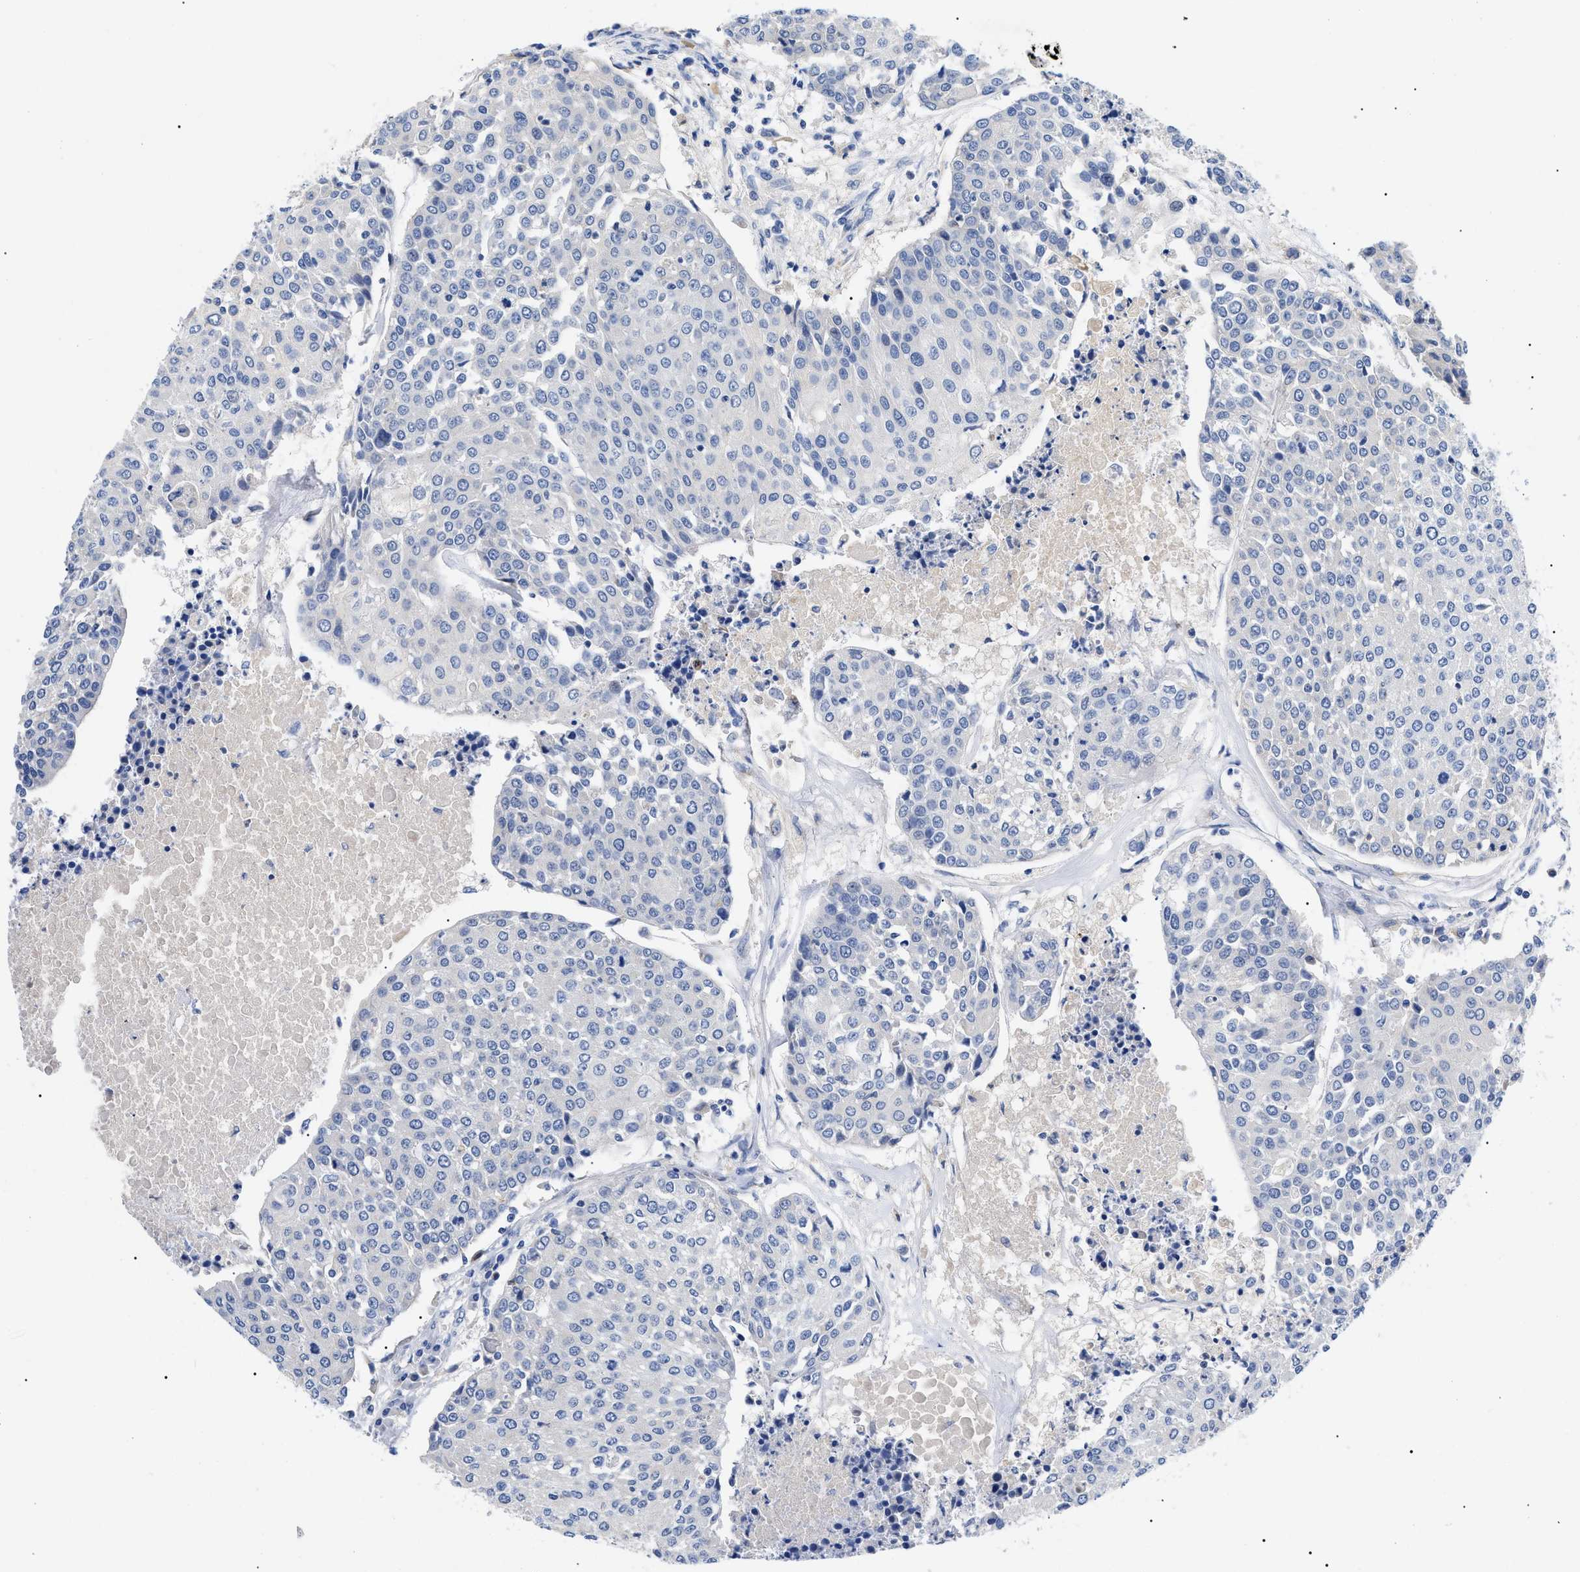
{"staining": {"intensity": "negative", "quantity": "none", "location": "none"}, "tissue": "urothelial cancer", "cell_type": "Tumor cells", "image_type": "cancer", "snomed": [{"axis": "morphology", "description": "Urothelial carcinoma, High grade"}, {"axis": "topography", "description": "Urinary bladder"}], "caption": "Immunohistochemistry (IHC) of high-grade urothelial carcinoma demonstrates no expression in tumor cells. (Immunohistochemistry, brightfield microscopy, high magnification).", "gene": "ACKR1", "patient": {"sex": "female", "age": 85}}